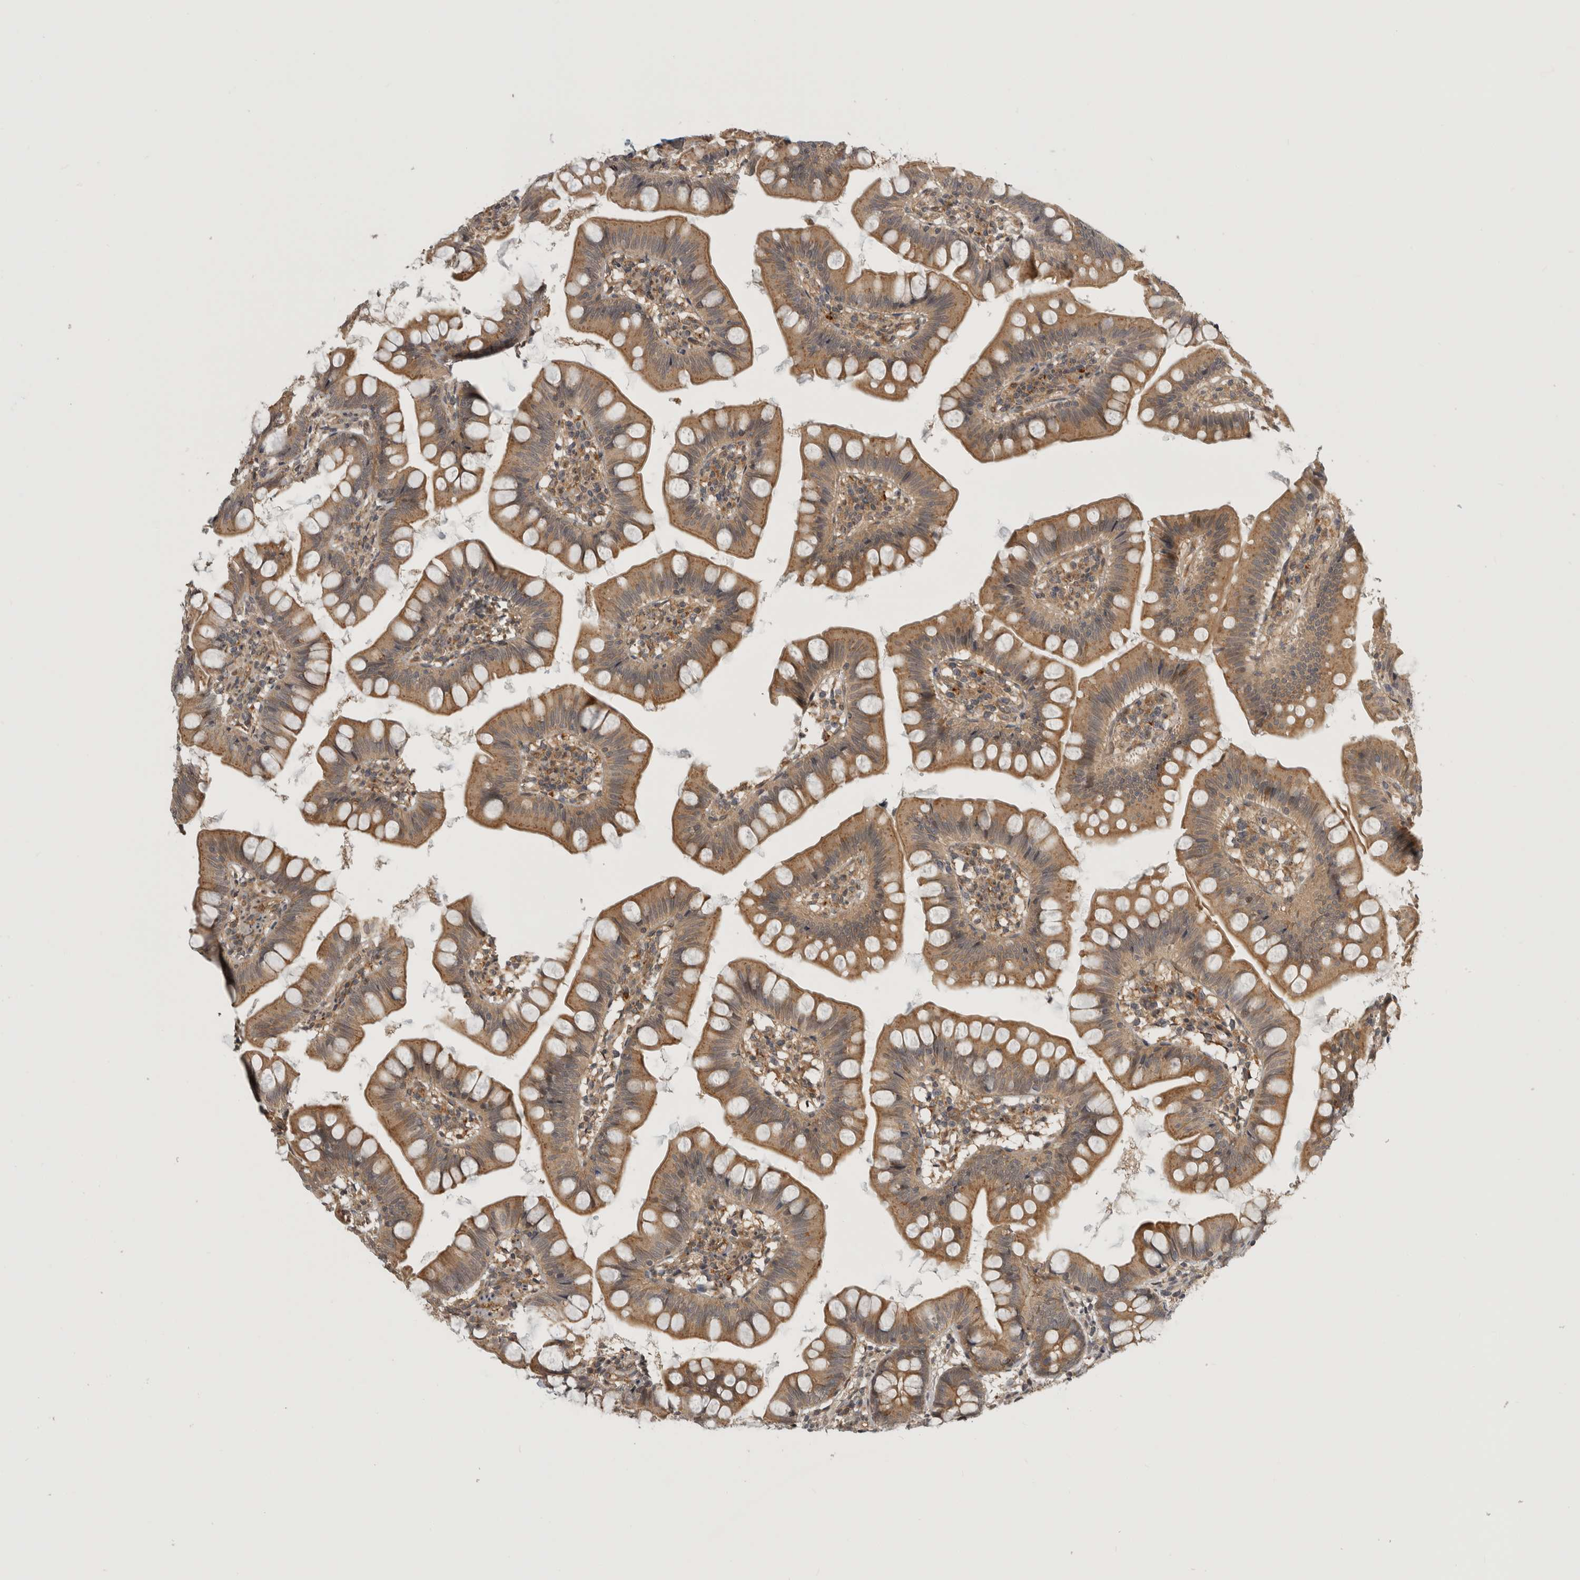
{"staining": {"intensity": "moderate", "quantity": ">75%", "location": "cytoplasmic/membranous"}, "tissue": "small intestine", "cell_type": "Glandular cells", "image_type": "normal", "snomed": [{"axis": "morphology", "description": "Normal tissue, NOS"}, {"axis": "topography", "description": "Small intestine"}], "caption": "Glandular cells exhibit medium levels of moderate cytoplasmic/membranous staining in about >75% of cells in unremarkable small intestine.", "gene": "CUEDC1", "patient": {"sex": "male", "age": 7}}